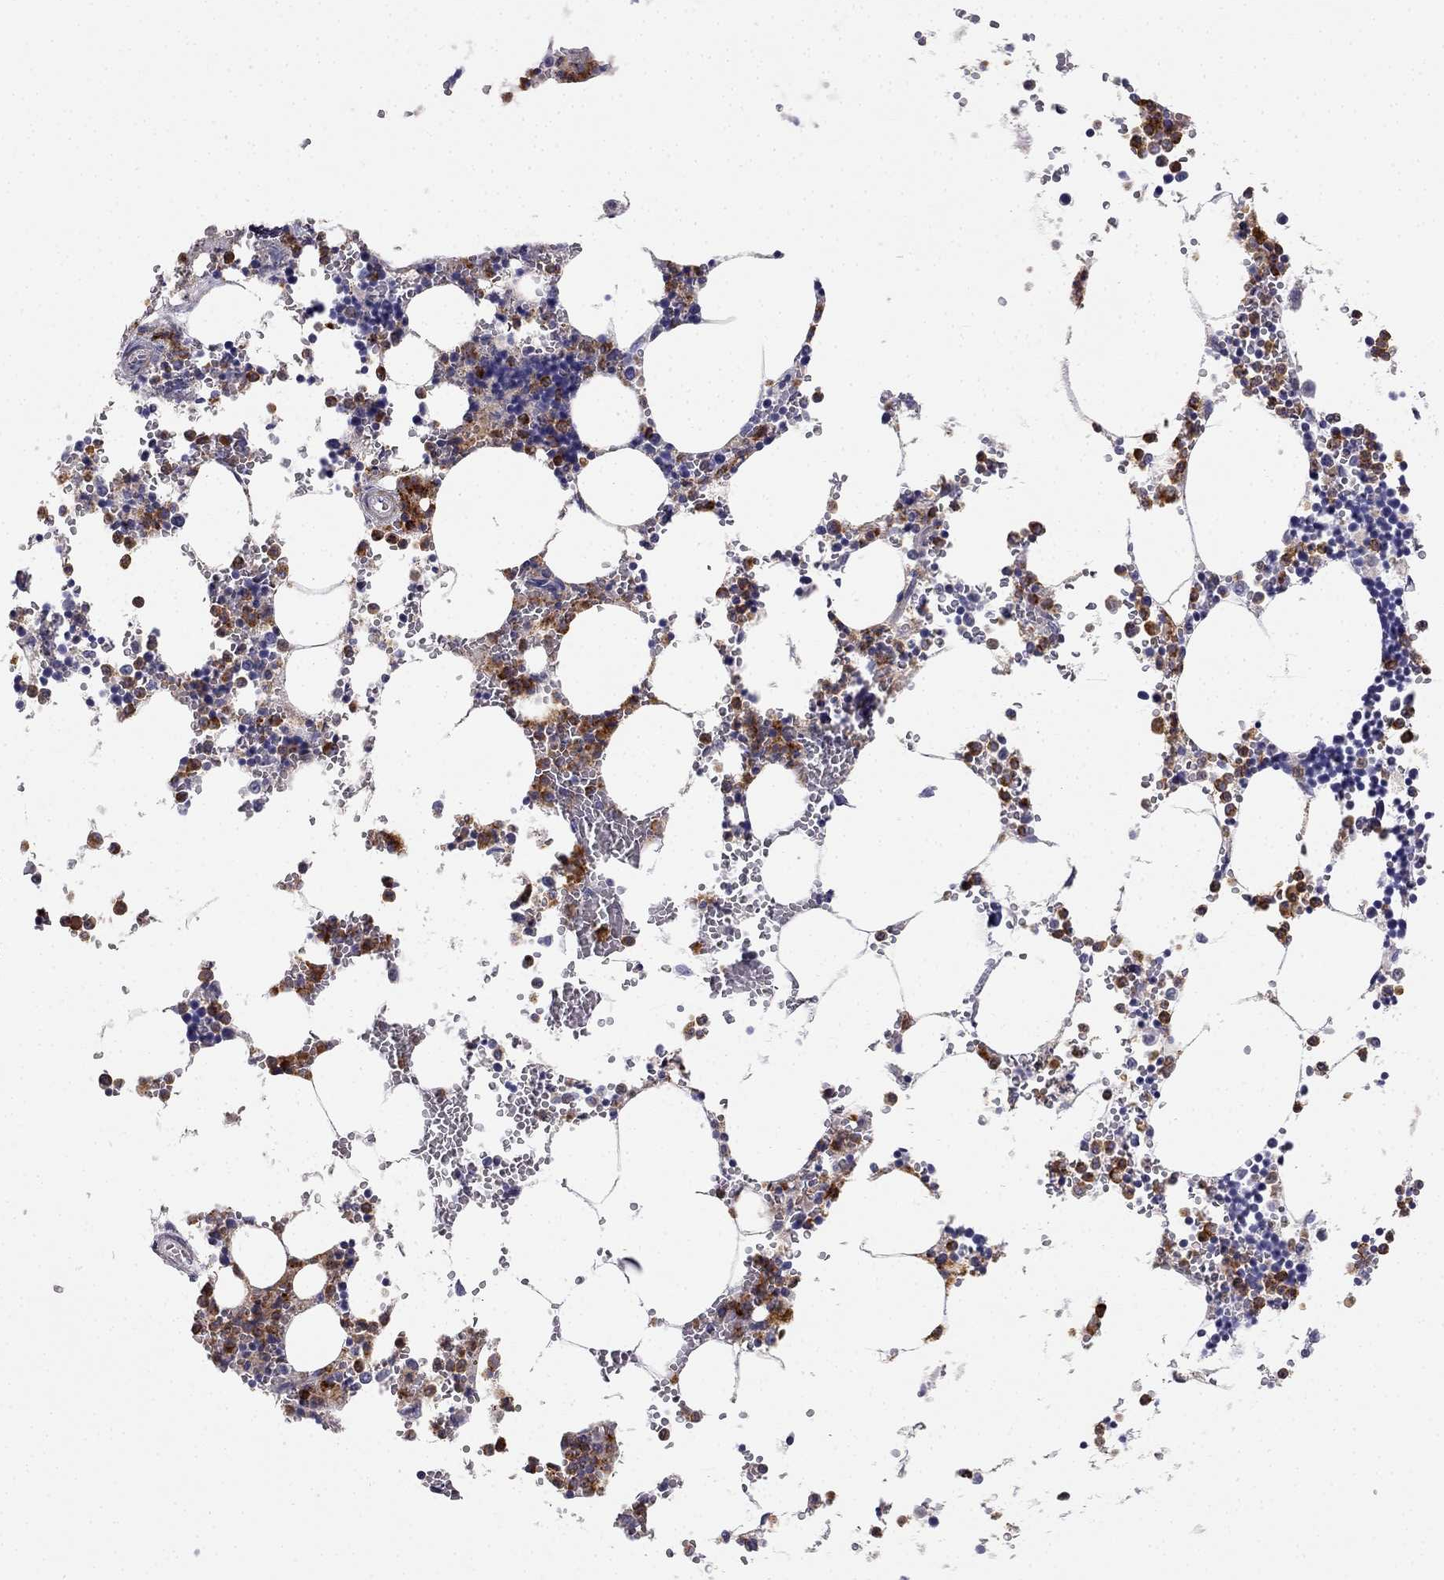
{"staining": {"intensity": "strong", "quantity": "25%-75%", "location": "cytoplasmic/membranous"}, "tissue": "bone marrow", "cell_type": "Hematopoietic cells", "image_type": "normal", "snomed": [{"axis": "morphology", "description": "Normal tissue, NOS"}, {"axis": "topography", "description": "Bone marrow"}], "caption": "Hematopoietic cells reveal high levels of strong cytoplasmic/membranous positivity in about 25%-75% of cells in normal human bone marrow.", "gene": "C16orf89", "patient": {"sex": "male", "age": 54}}